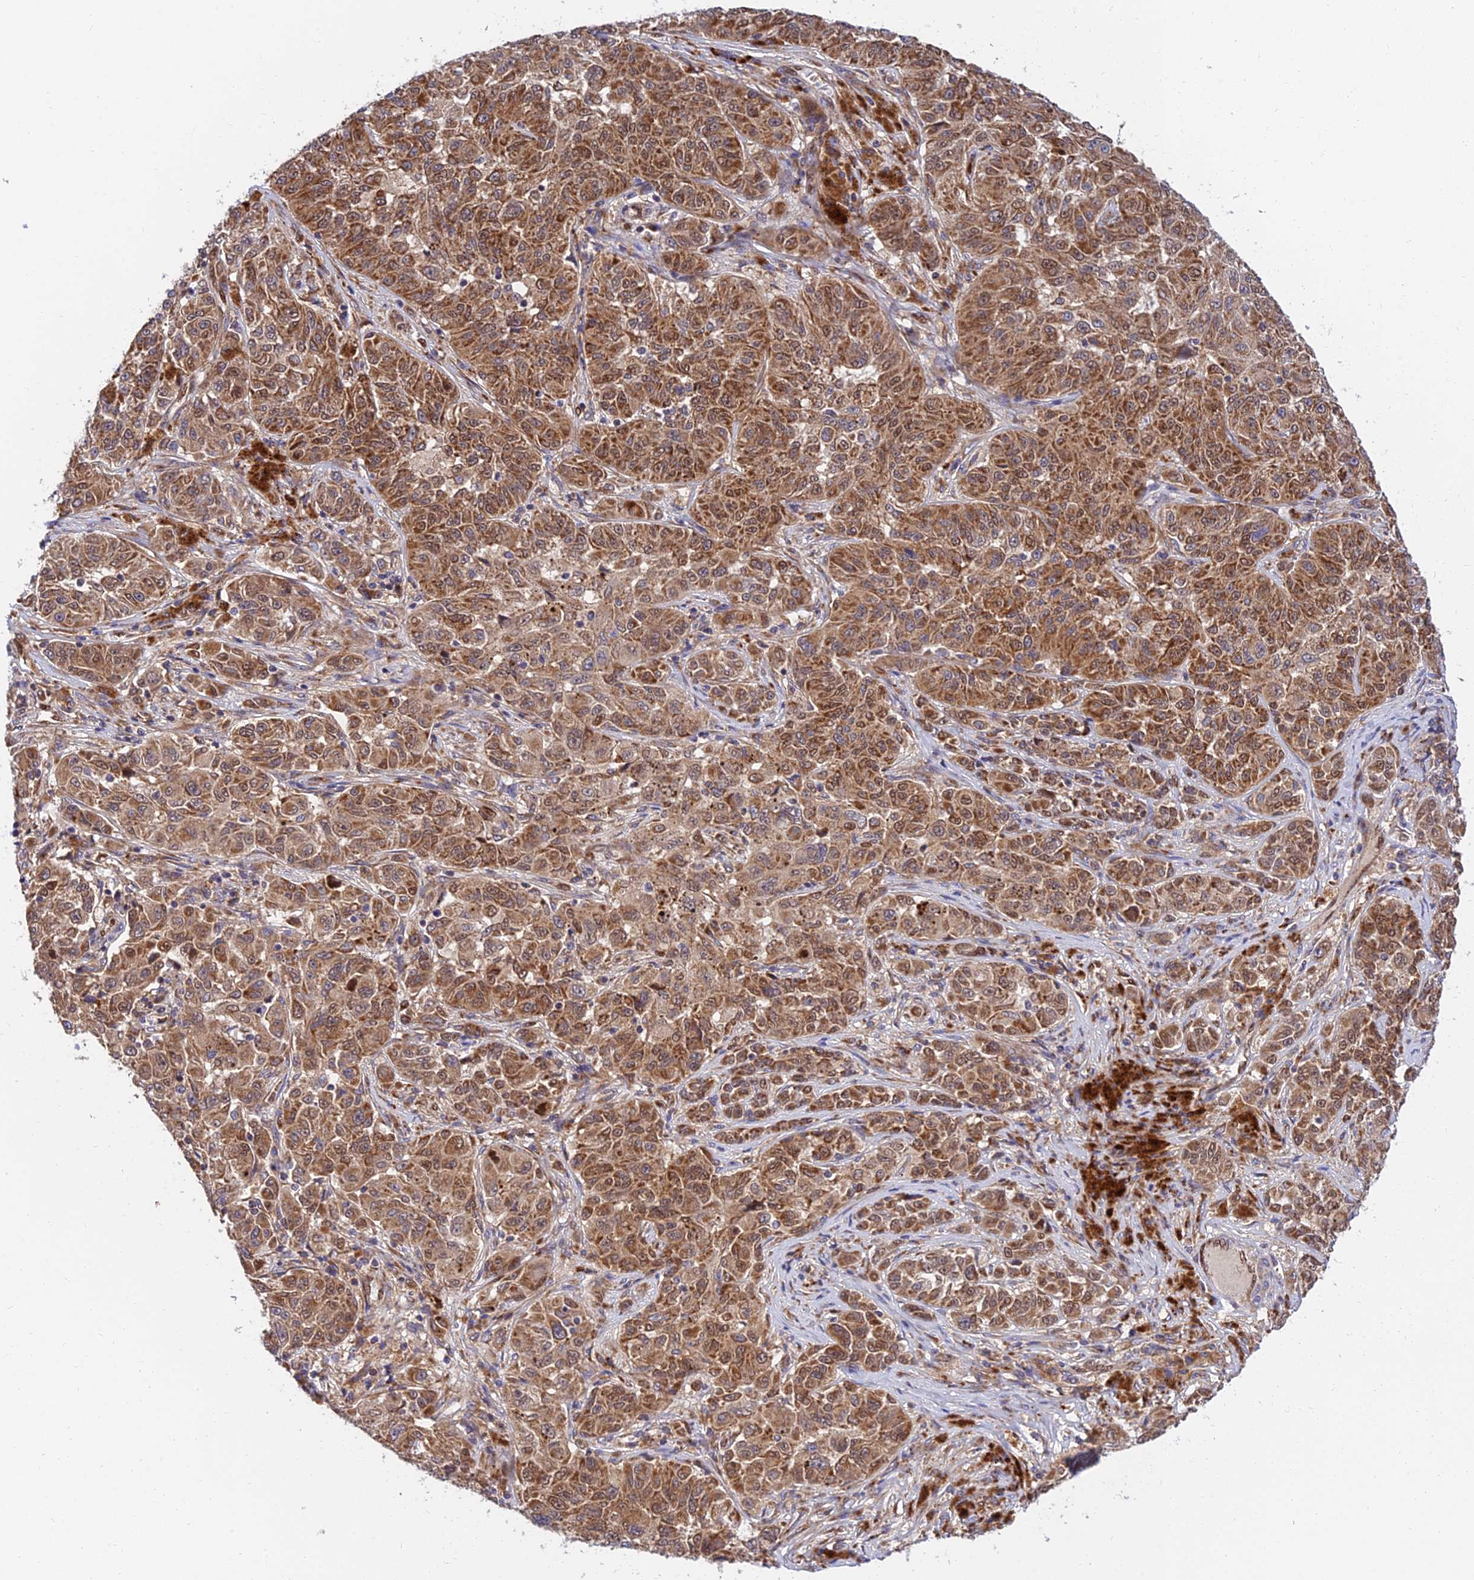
{"staining": {"intensity": "moderate", "quantity": ">75%", "location": "cytoplasmic/membranous"}, "tissue": "melanoma", "cell_type": "Tumor cells", "image_type": "cancer", "snomed": [{"axis": "morphology", "description": "Malignant melanoma, NOS"}, {"axis": "topography", "description": "Skin"}], "caption": "This image shows immunohistochemistry (IHC) staining of malignant melanoma, with medium moderate cytoplasmic/membranous expression in about >75% of tumor cells.", "gene": "PODNL1", "patient": {"sex": "male", "age": 53}}